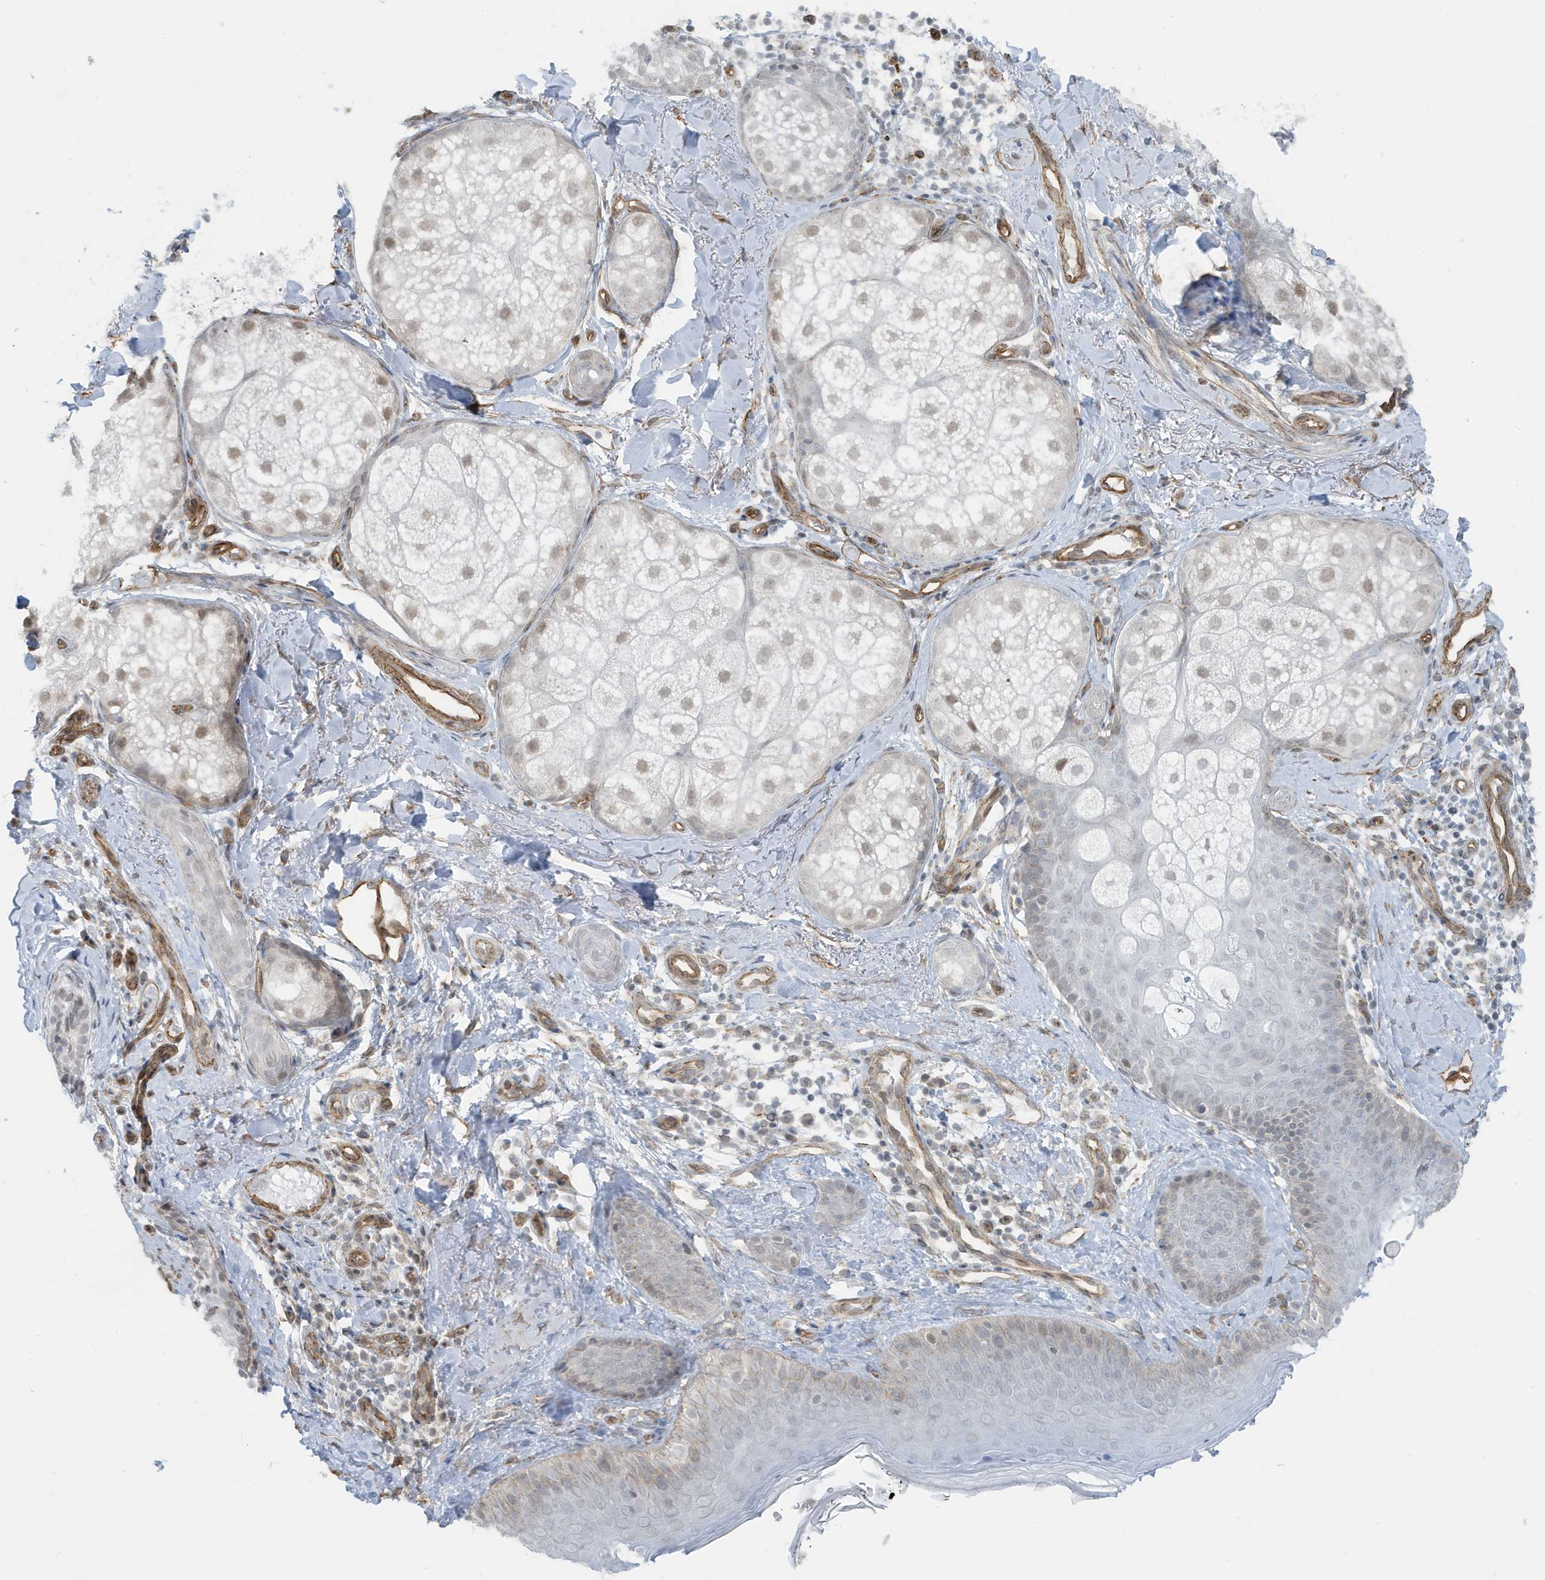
{"staining": {"intensity": "moderate", "quantity": ">75%", "location": "cytoplasmic/membranous"}, "tissue": "skin", "cell_type": "Fibroblasts", "image_type": "normal", "snomed": [{"axis": "morphology", "description": "Normal tissue, NOS"}, {"axis": "topography", "description": "Skin"}], "caption": "This histopathology image shows immunohistochemistry (IHC) staining of normal skin, with medium moderate cytoplasmic/membranous staining in approximately >75% of fibroblasts.", "gene": "CHCHD4", "patient": {"sex": "male", "age": 57}}